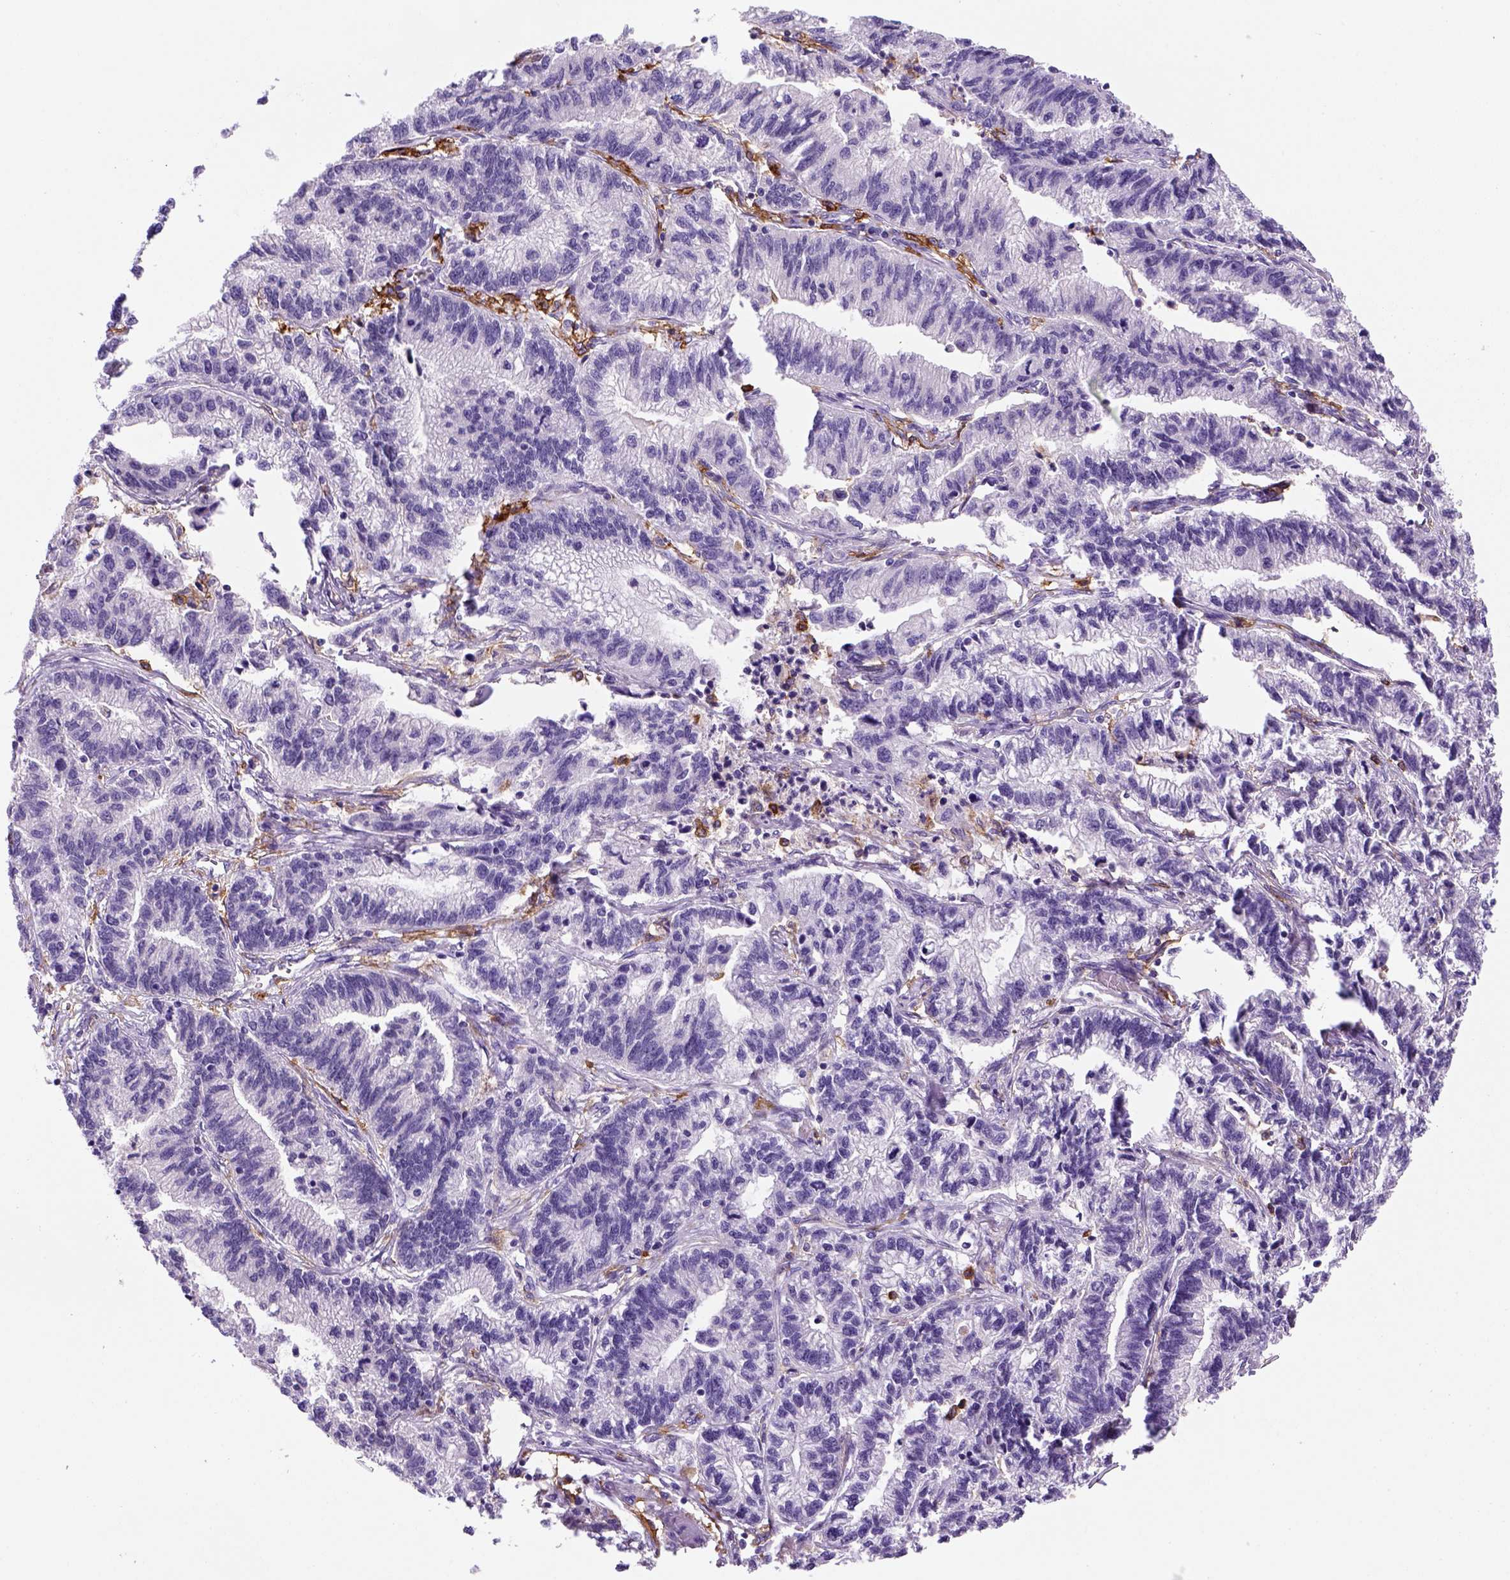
{"staining": {"intensity": "negative", "quantity": "none", "location": "none"}, "tissue": "stomach cancer", "cell_type": "Tumor cells", "image_type": "cancer", "snomed": [{"axis": "morphology", "description": "Adenocarcinoma, NOS"}, {"axis": "topography", "description": "Stomach"}], "caption": "The micrograph exhibits no staining of tumor cells in stomach adenocarcinoma.", "gene": "CD14", "patient": {"sex": "male", "age": 83}}